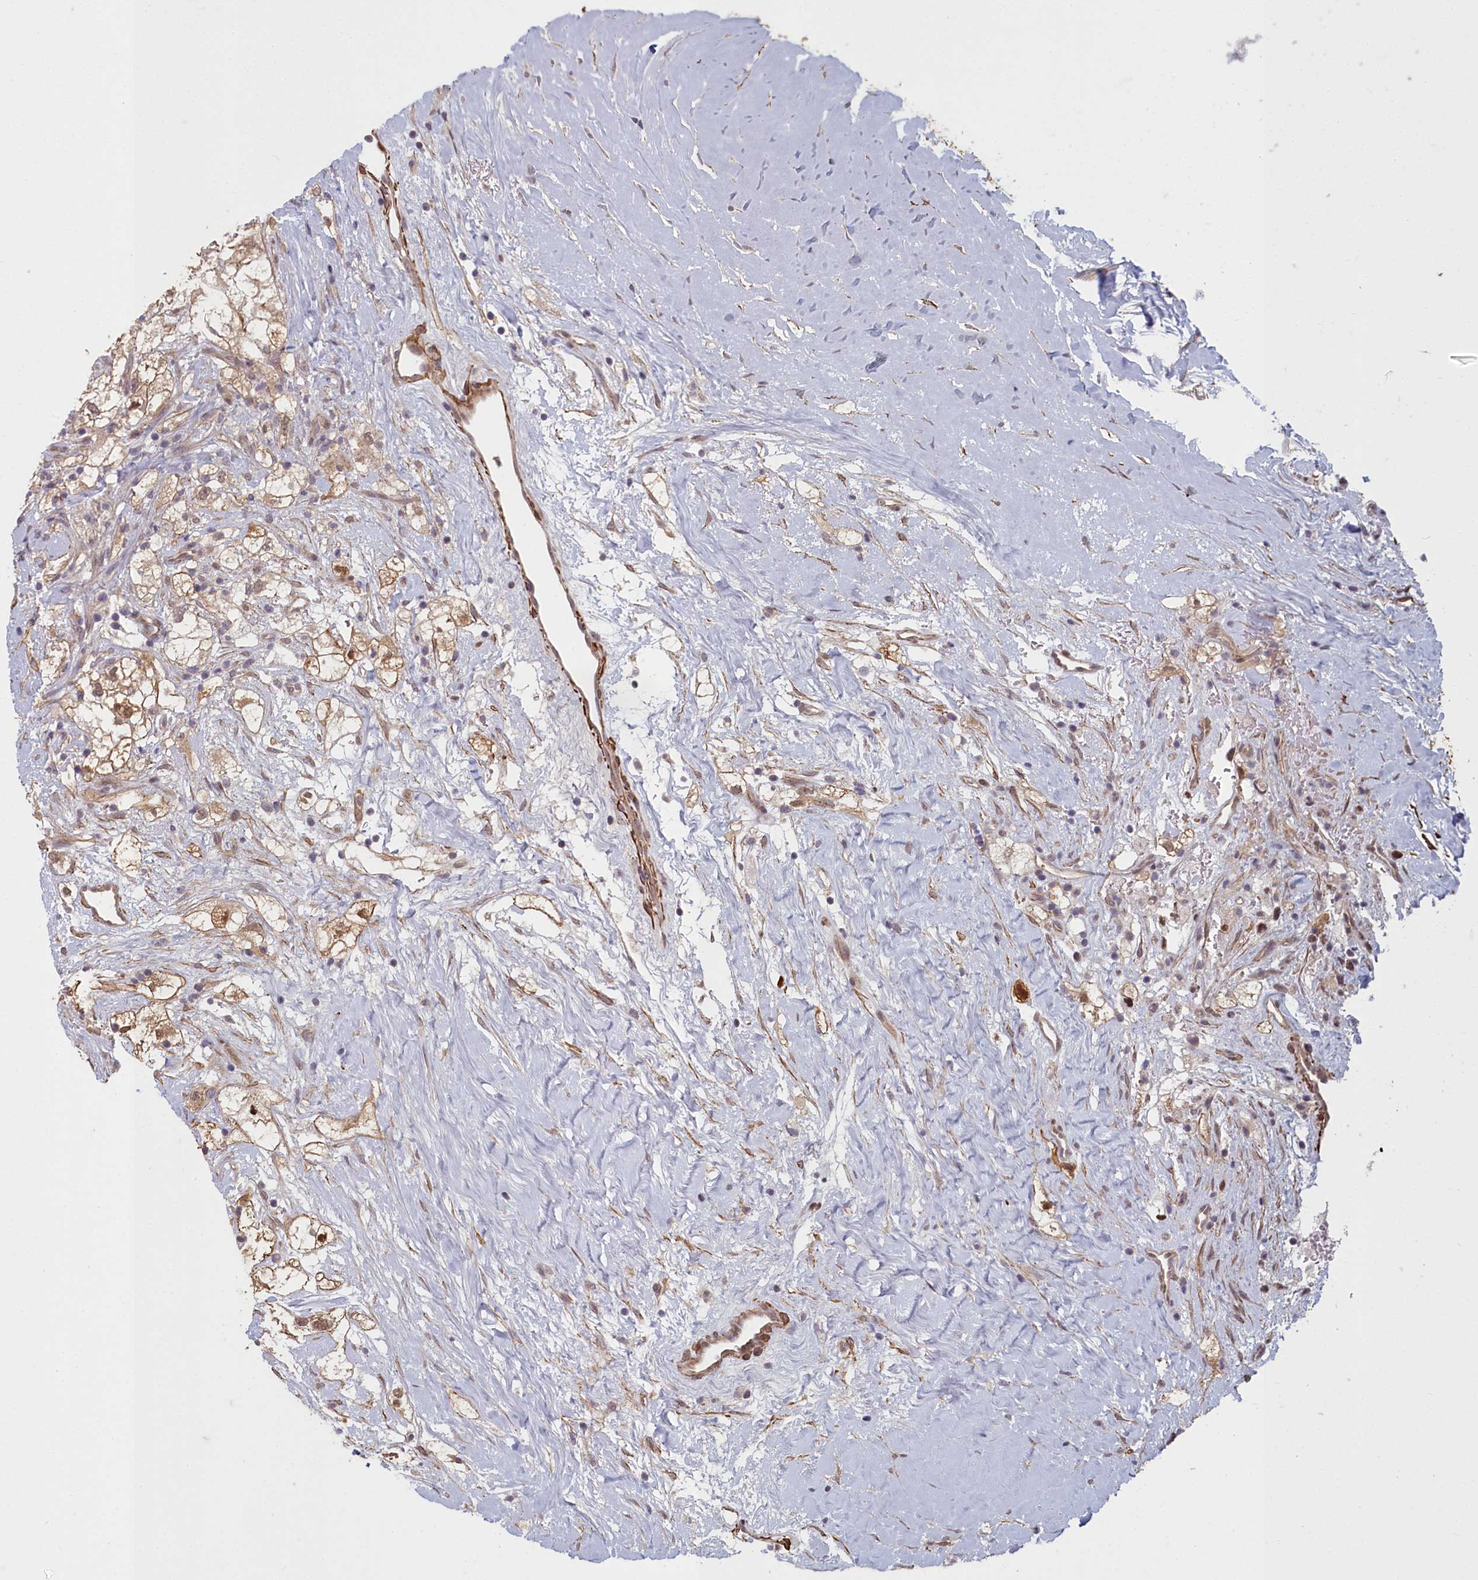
{"staining": {"intensity": "moderate", "quantity": ">75%", "location": "cytoplasmic/membranous,nuclear"}, "tissue": "renal cancer", "cell_type": "Tumor cells", "image_type": "cancer", "snomed": [{"axis": "morphology", "description": "Adenocarcinoma, NOS"}, {"axis": "topography", "description": "Kidney"}], "caption": "Tumor cells show medium levels of moderate cytoplasmic/membranous and nuclear expression in about >75% of cells in renal cancer. (Brightfield microscopy of DAB IHC at high magnification).", "gene": "ZNF626", "patient": {"sex": "male", "age": 59}}